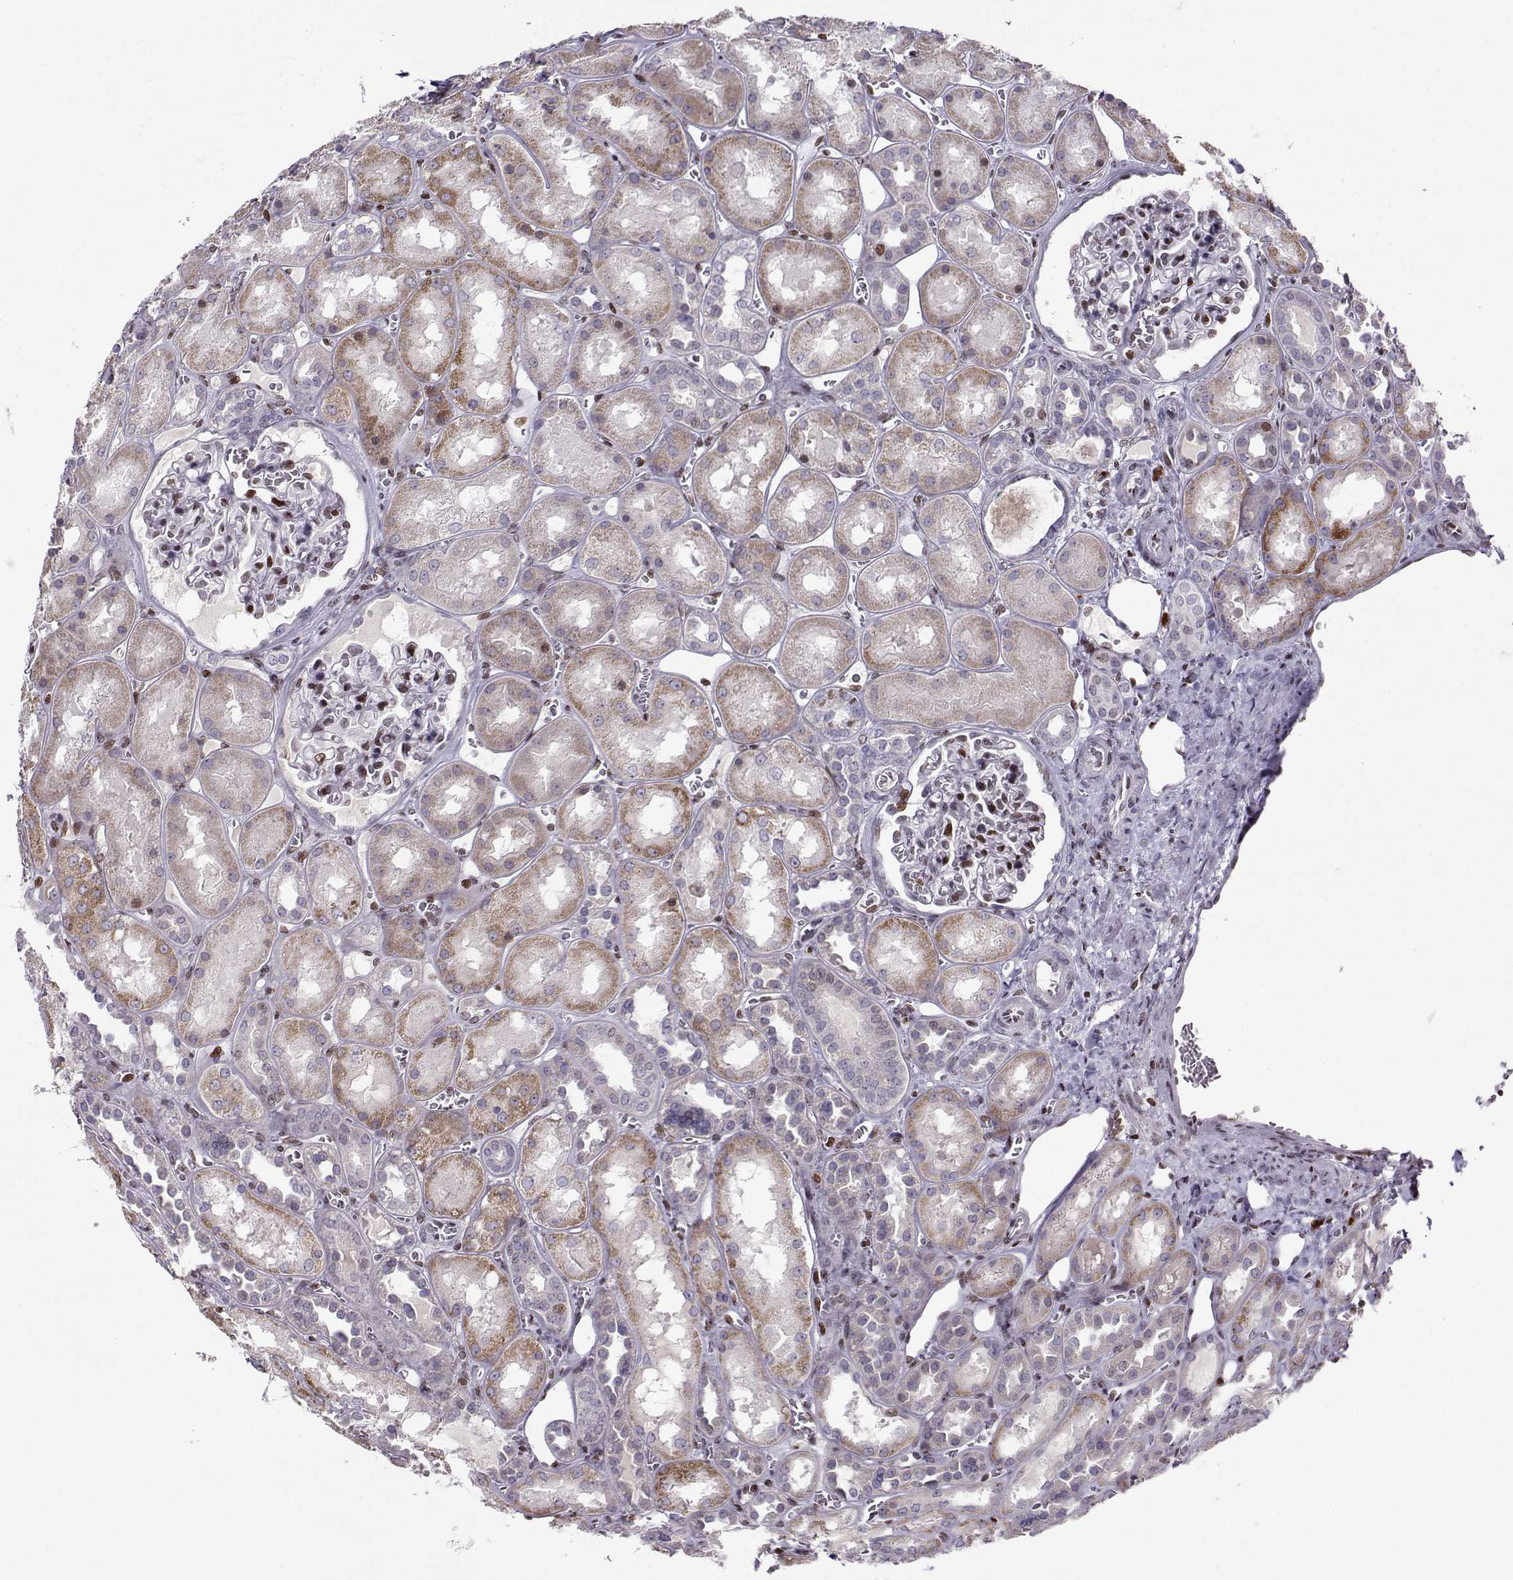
{"staining": {"intensity": "strong", "quantity": "<25%", "location": "nuclear"}, "tissue": "kidney", "cell_type": "Cells in glomeruli", "image_type": "normal", "snomed": [{"axis": "morphology", "description": "Normal tissue, NOS"}, {"axis": "topography", "description": "Kidney"}], "caption": "Kidney was stained to show a protein in brown. There is medium levels of strong nuclear staining in approximately <25% of cells in glomeruli. (DAB (3,3'-diaminobenzidine) = brown stain, brightfield microscopy at high magnification).", "gene": "ZNF19", "patient": {"sex": "male", "age": 73}}